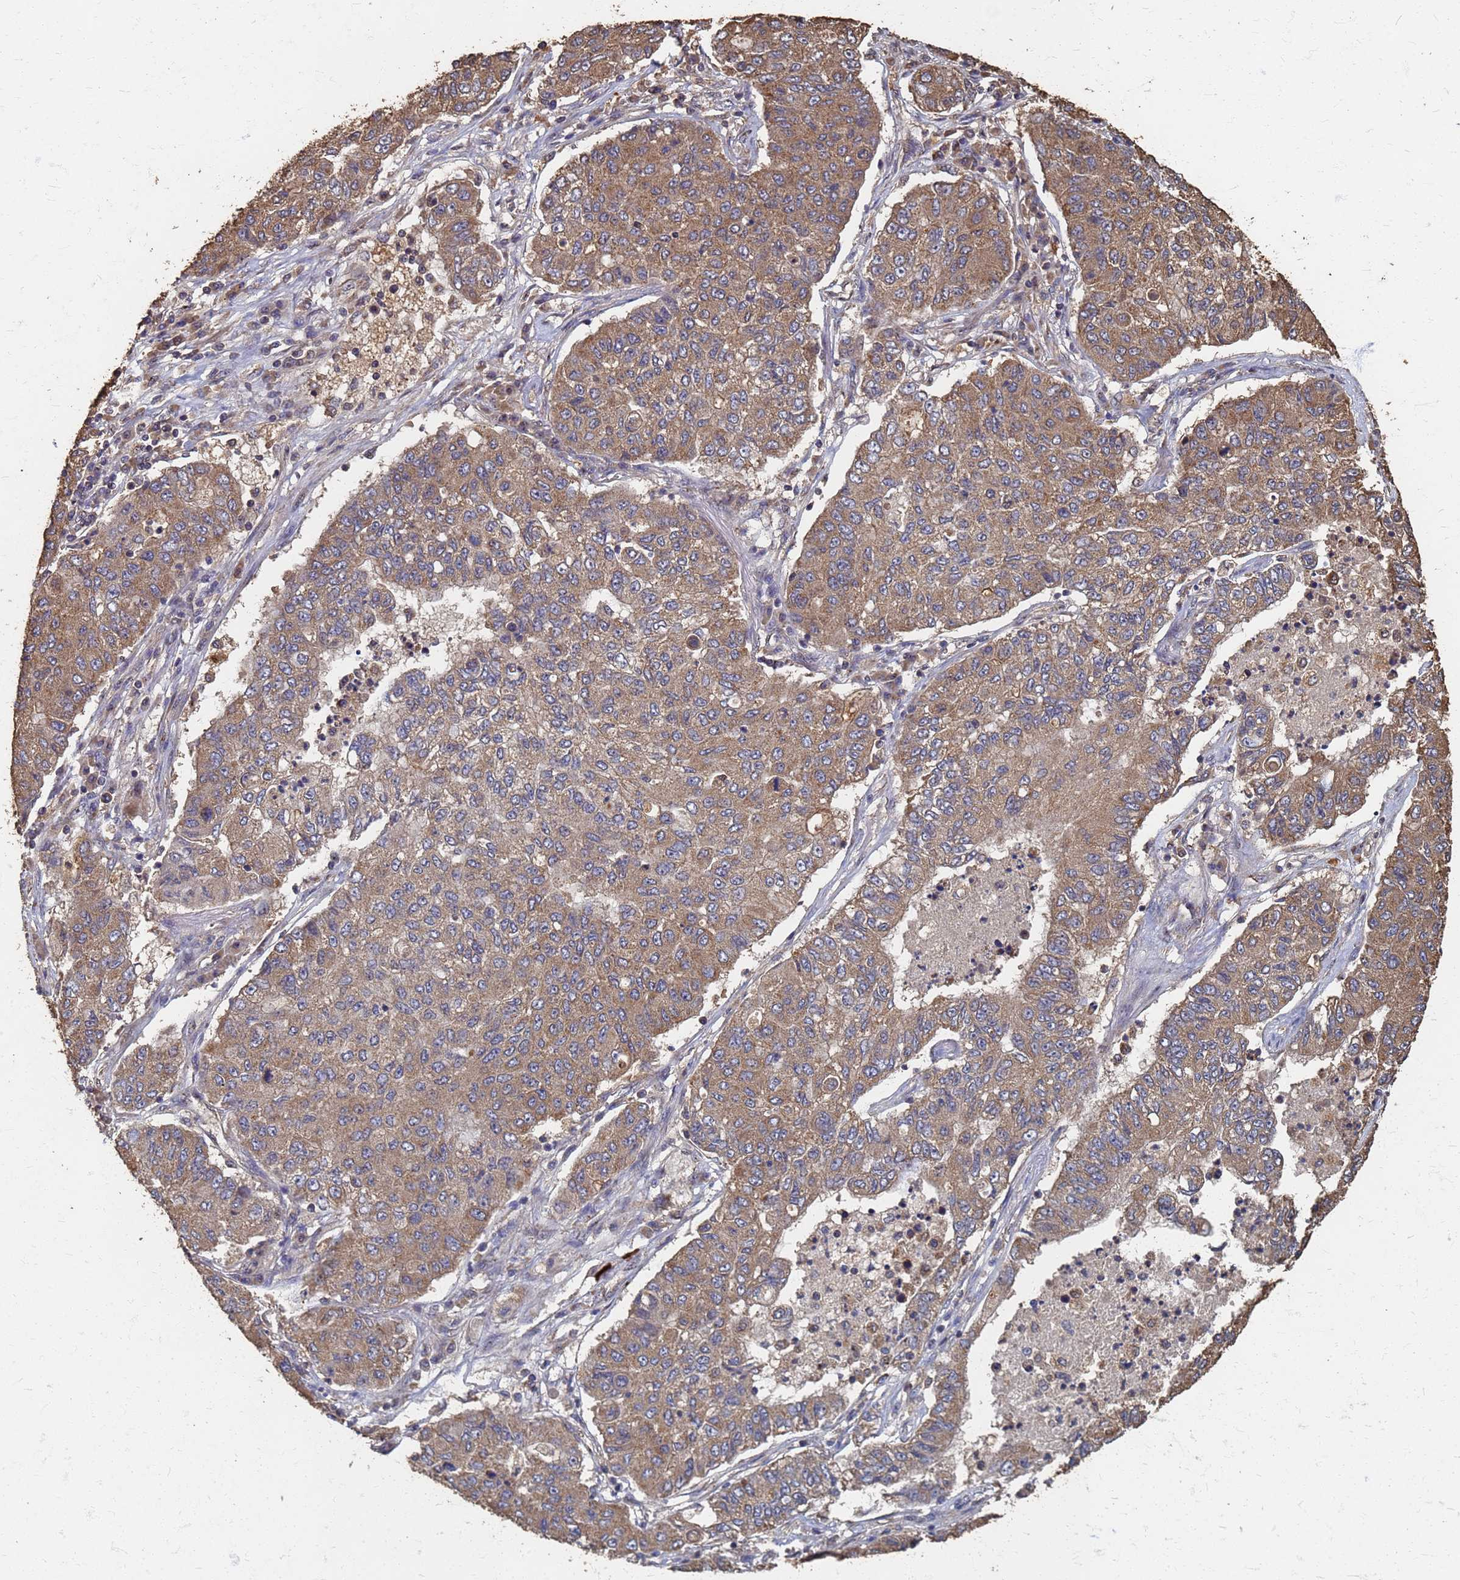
{"staining": {"intensity": "moderate", "quantity": ">75%", "location": "cytoplasmic/membranous"}, "tissue": "lung cancer", "cell_type": "Tumor cells", "image_type": "cancer", "snomed": [{"axis": "morphology", "description": "Squamous cell carcinoma, NOS"}, {"axis": "topography", "description": "Lung"}], "caption": "DAB immunohistochemical staining of human lung squamous cell carcinoma displays moderate cytoplasmic/membranous protein staining in about >75% of tumor cells.", "gene": "DPH5", "patient": {"sex": "male", "age": 74}}